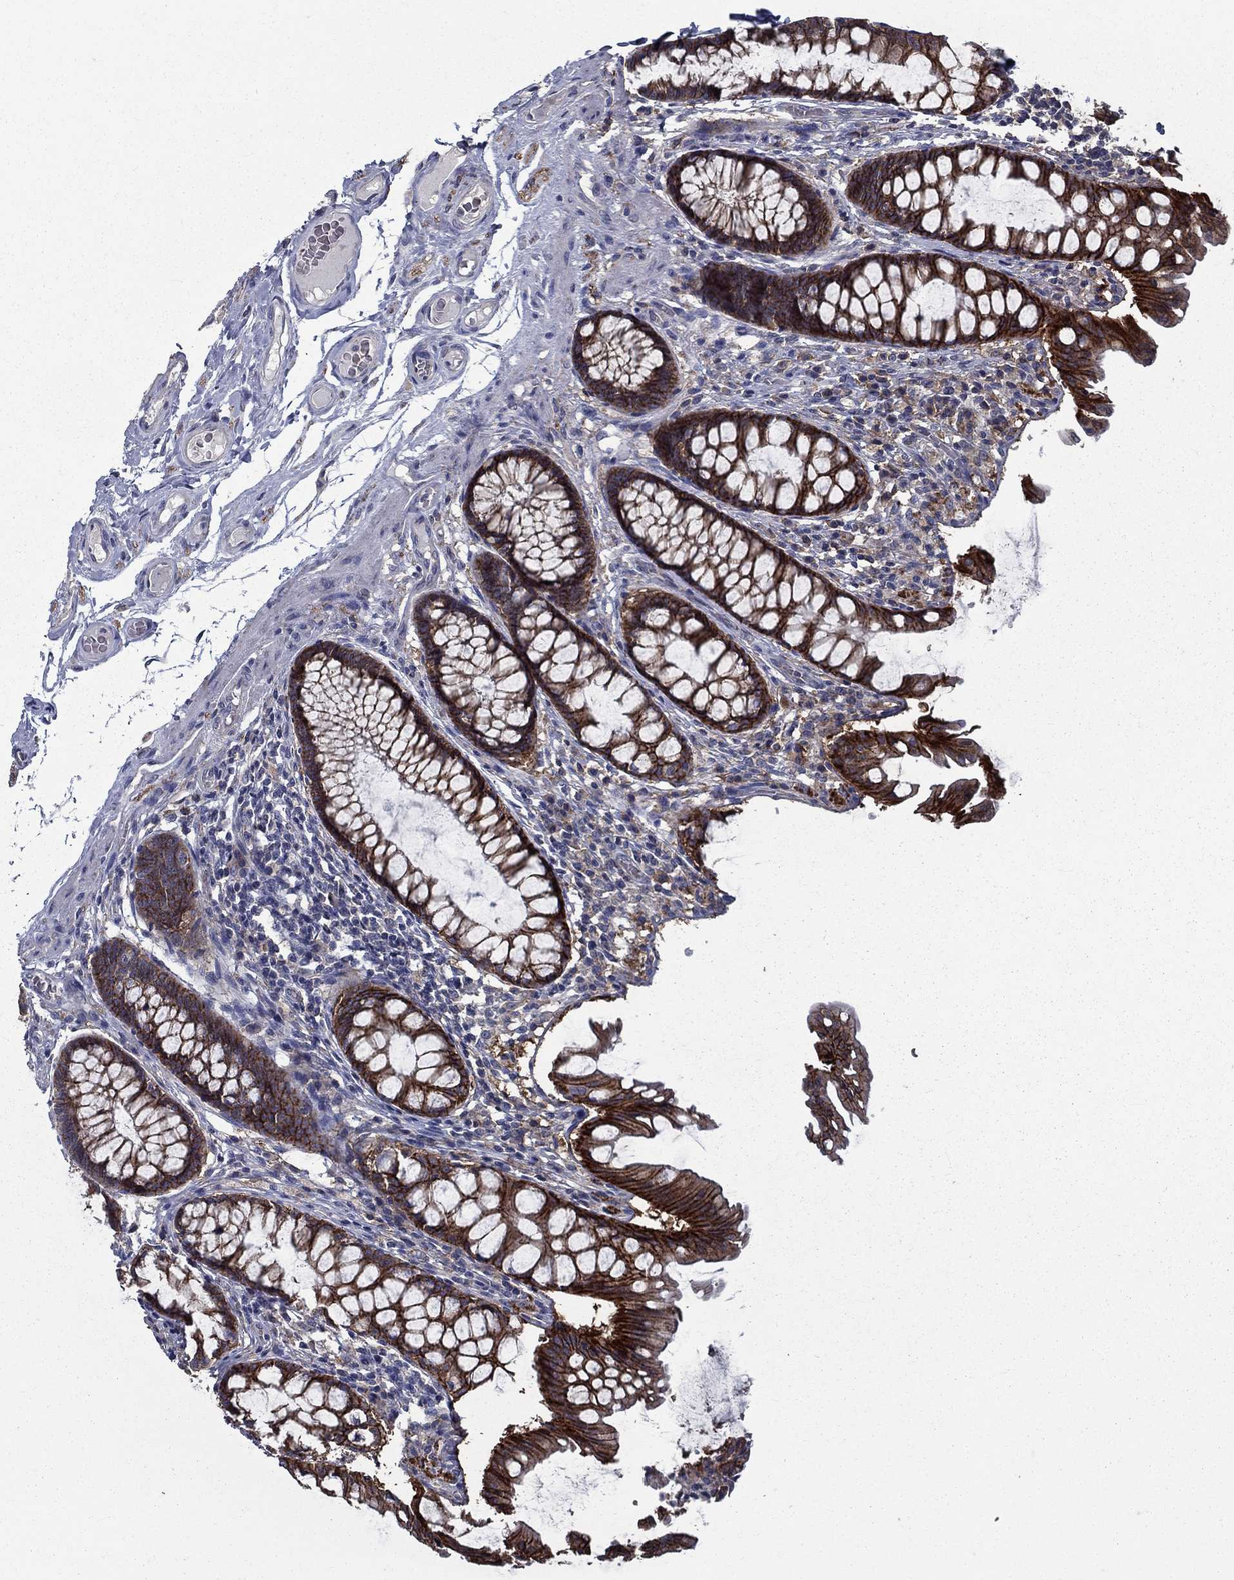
{"staining": {"intensity": "negative", "quantity": "none", "location": "none"}, "tissue": "colon", "cell_type": "Endothelial cells", "image_type": "normal", "snomed": [{"axis": "morphology", "description": "Normal tissue, NOS"}, {"axis": "topography", "description": "Colon"}], "caption": "IHC image of unremarkable colon: human colon stained with DAB (3,3'-diaminobenzidine) exhibits no significant protein staining in endothelial cells. Nuclei are stained in blue.", "gene": "SLC44A1", "patient": {"sex": "female", "age": 65}}